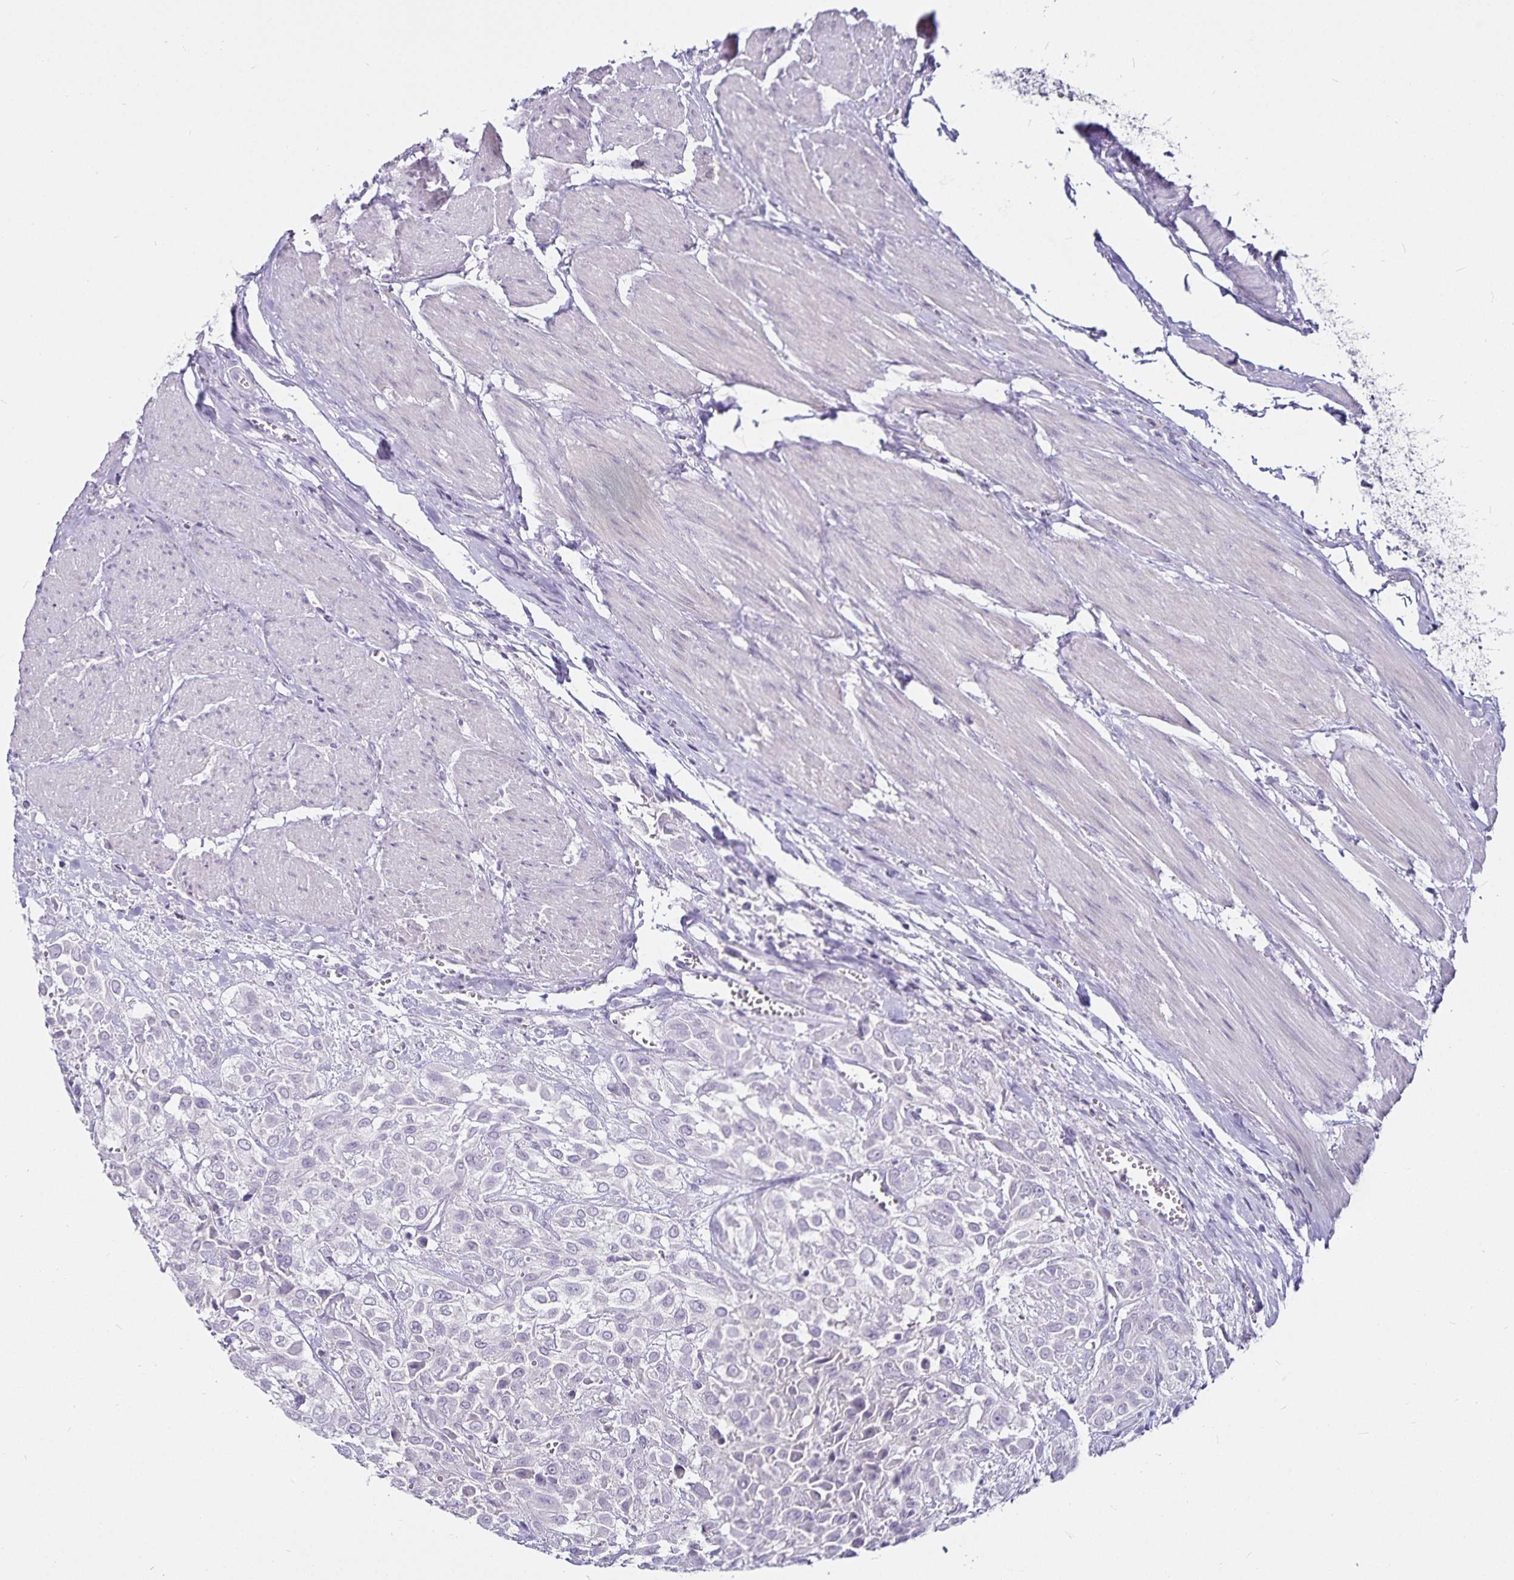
{"staining": {"intensity": "negative", "quantity": "none", "location": "none"}, "tissue": "urothelial cancer", "cell_type": "Tumor cells", "image_type": "cancer", "snomed": [{"axis": "morphology", "description": "Urothelial carcinoma, High grade"}, {"axis": "topography", "description": "Urinary bladder"}], "caption": "Tumor cells show no significant protein staining in urothelial carcinoma (high-grade).", "gene": "CA12", "patient": {"sex": "male", "age": 57}}